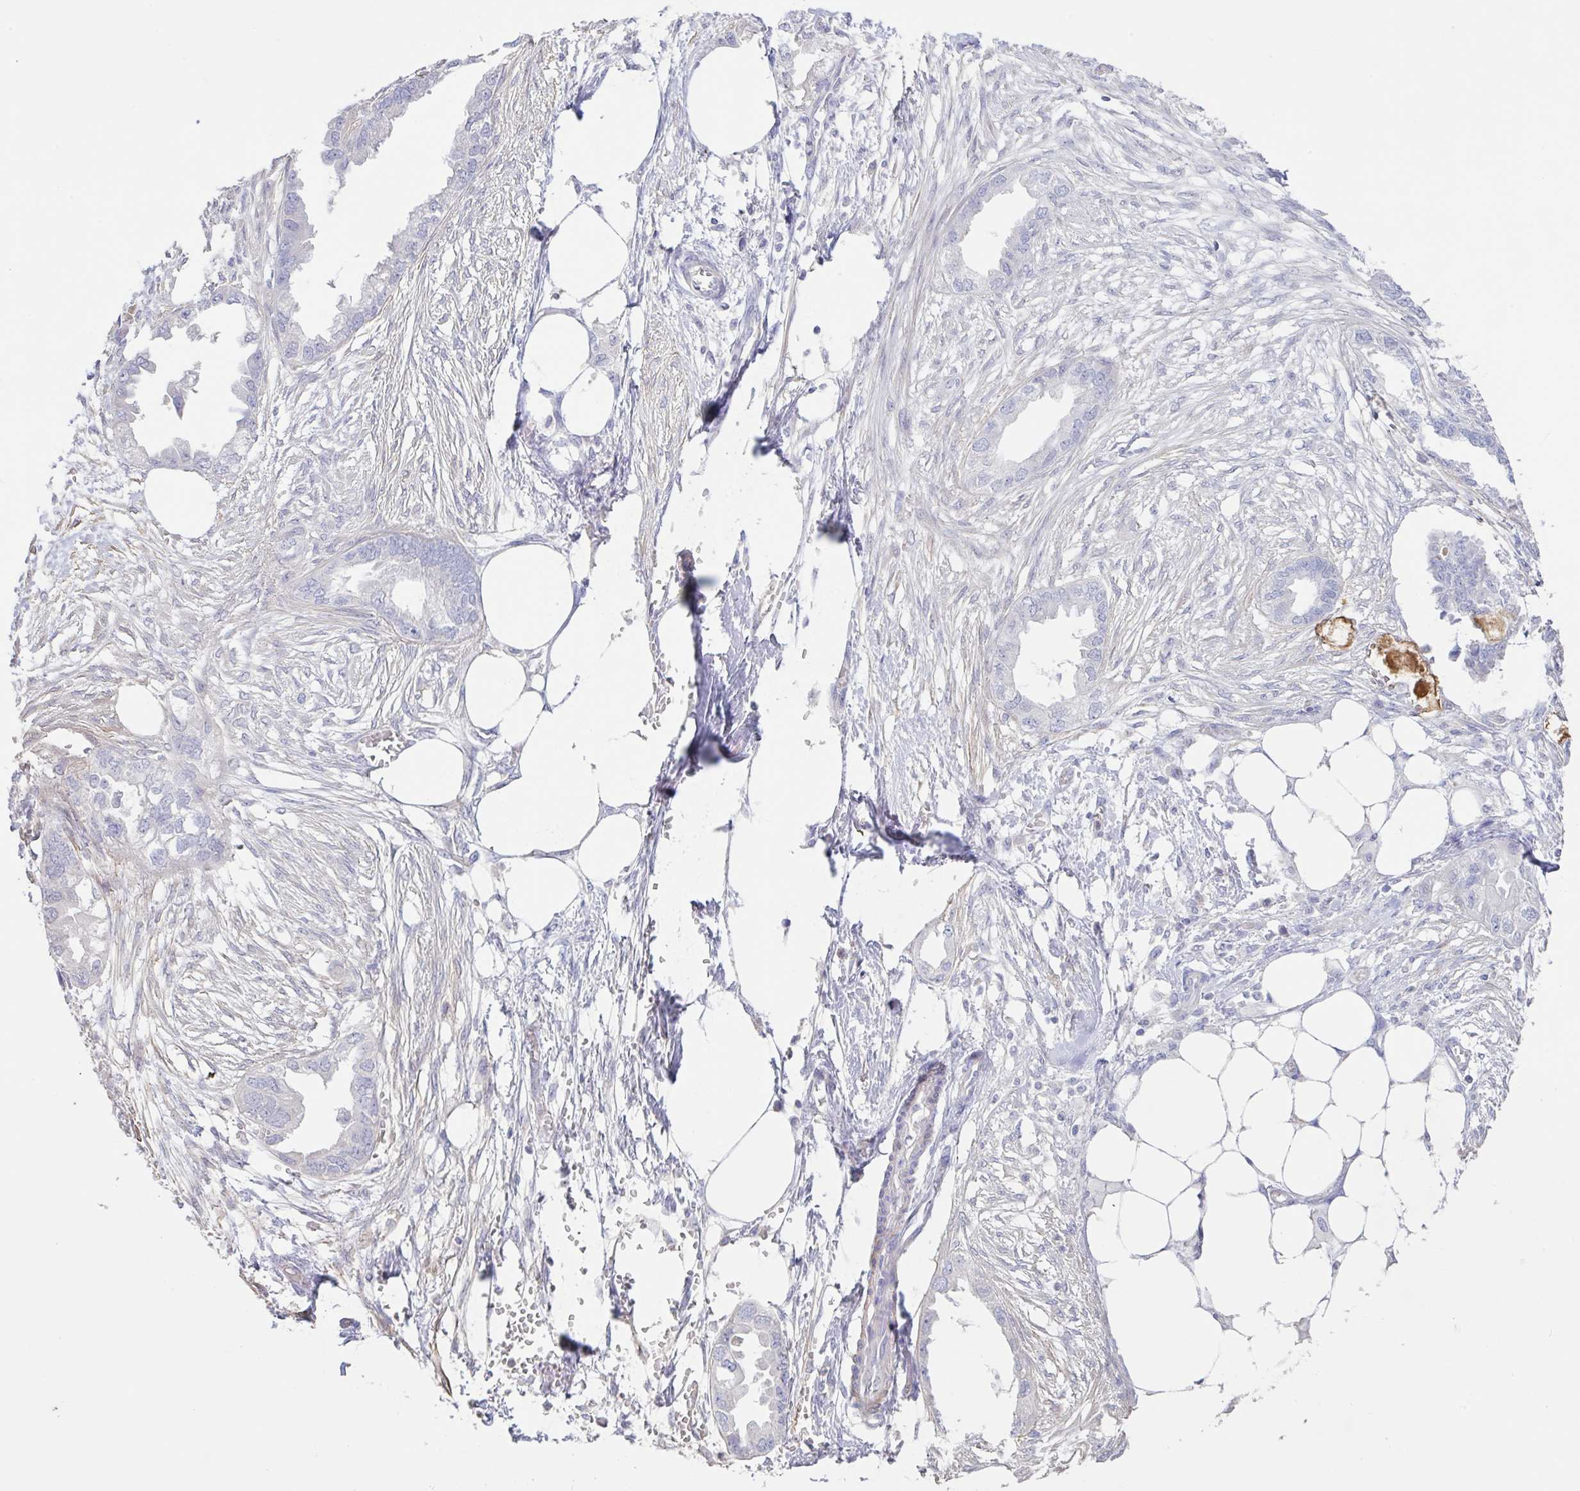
{"staining": {"intensity": "negative", "quantity": "none", "location": "none"}, "tissue": "endometrial cancer", "cell_type": "Tumor cells", "image_type": "cancer", "snomed": [{"axis": "morphology", "description": "Adenocarcinoma, NOS"}, {"axis": "morphology", "description": "Adenocarcinoma, metastatic, NOS"}, {"axis": "topography", "description": "Adipose tissue"}, {"axis": "topography", "description": "Endometrium"}], "caption": "There is no significant expression in tumor cells of endometrial cancer.", "gene": "PYGM", "patient": {"sex": "female", "age": 67}}